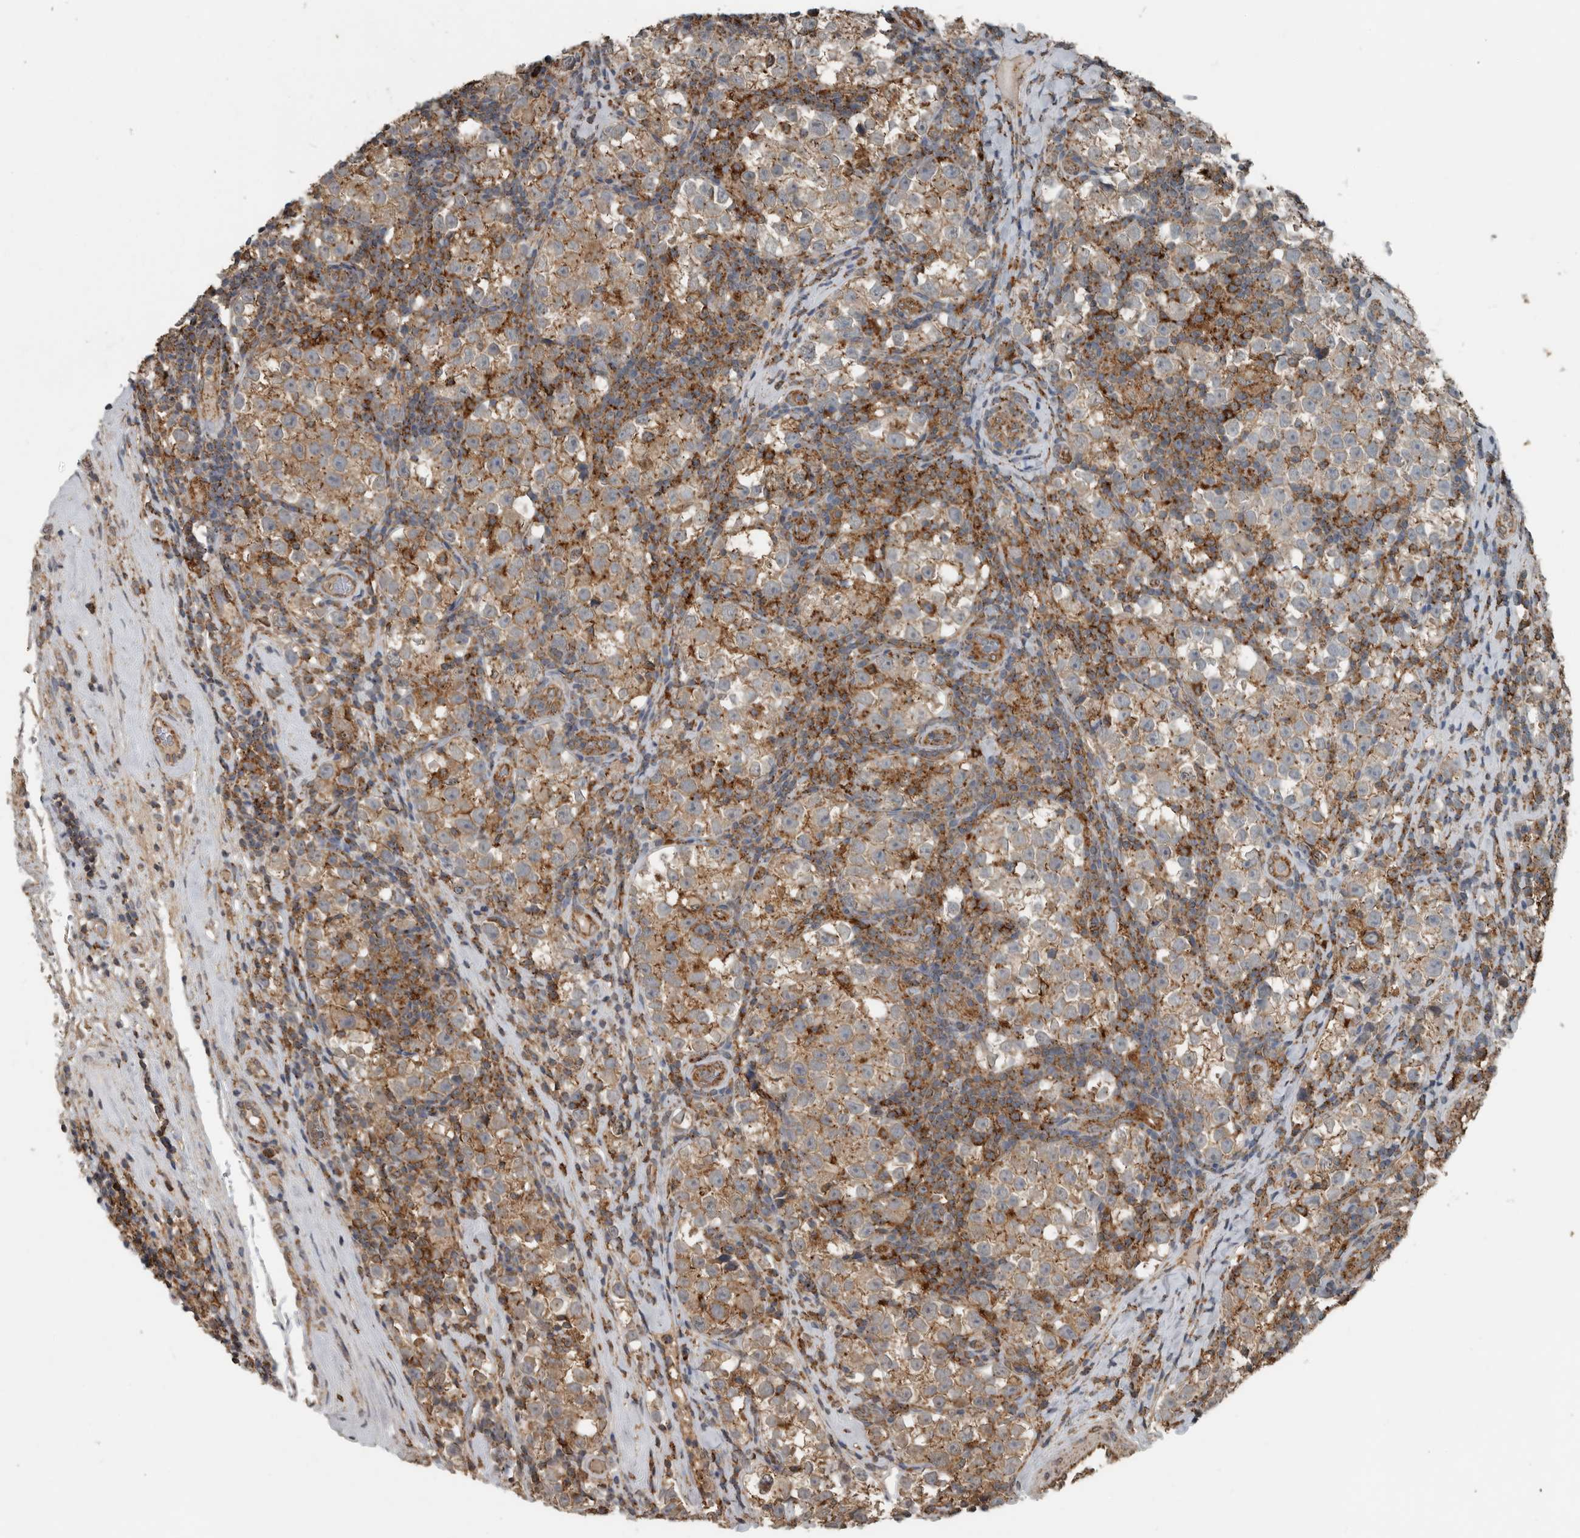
{"staining": {"intensity": "moderate", "quantity": ">75%", "location": "cytoplasmic/membranous"}, "tissue": "testis cancer", "cell_type": "Tumor cells", "image_type": "cancer", "snomed": [{"axis": "morphology", "description": "Normal tissue, NOS"}, {"axis": "morphology", "description": "Seminoma, NOS"}, {"axis": "topography", "description": "Testis"}], "caption": "Protein expression analysis of human testis seminoma reveals moderate cytoplasmic/membranous expression in approximately >75% of tumor cells. (DAB (3,3'-diaminobenzidine) IHC with brightfield microscopy, high magnification).", "gene": "AFAP1", "patient": {"sex": "male", "age": 43}}